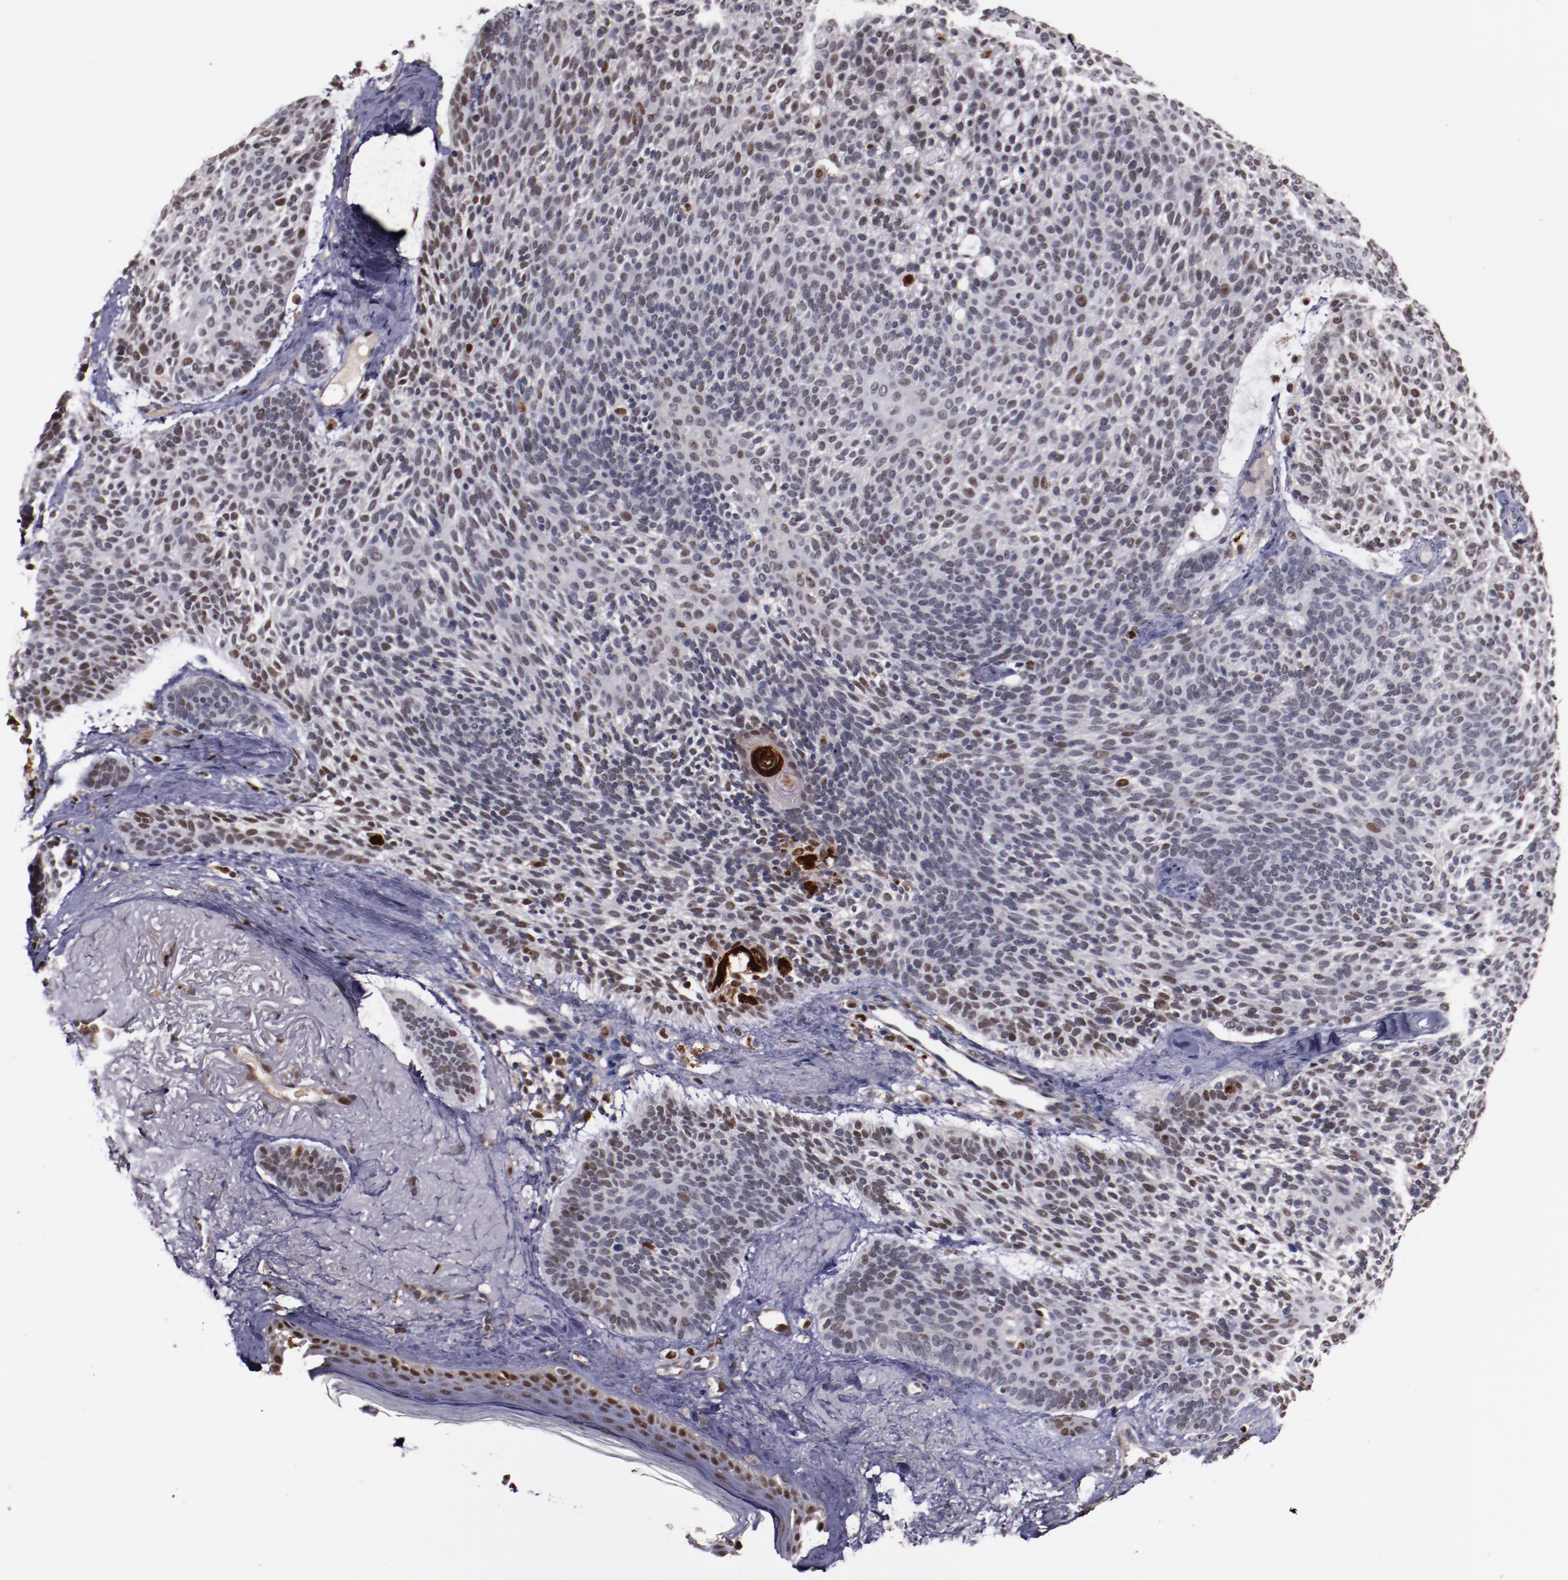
{"staining": {"intensity": "moderate", "quantity": "<25%", "location": "nuclear"}, "tissue": "skin cancer", "cell_type": "Tumor cells", "image_type": "cancer", "snomed": [{"axis": "morphology", "description": "Normal tissue, NOS"}, {"axis": "morphology", "description": "Basal cell carcinoma"}, {"axis": "topography", "description": "Skin"}], "caption": "Protein analysis of skin cancer tissue reveals moderate nuclear staining in about <25% of tumor cells.", "gene": "CHEK2", "patient": {"sex": "female", "age": 70}}